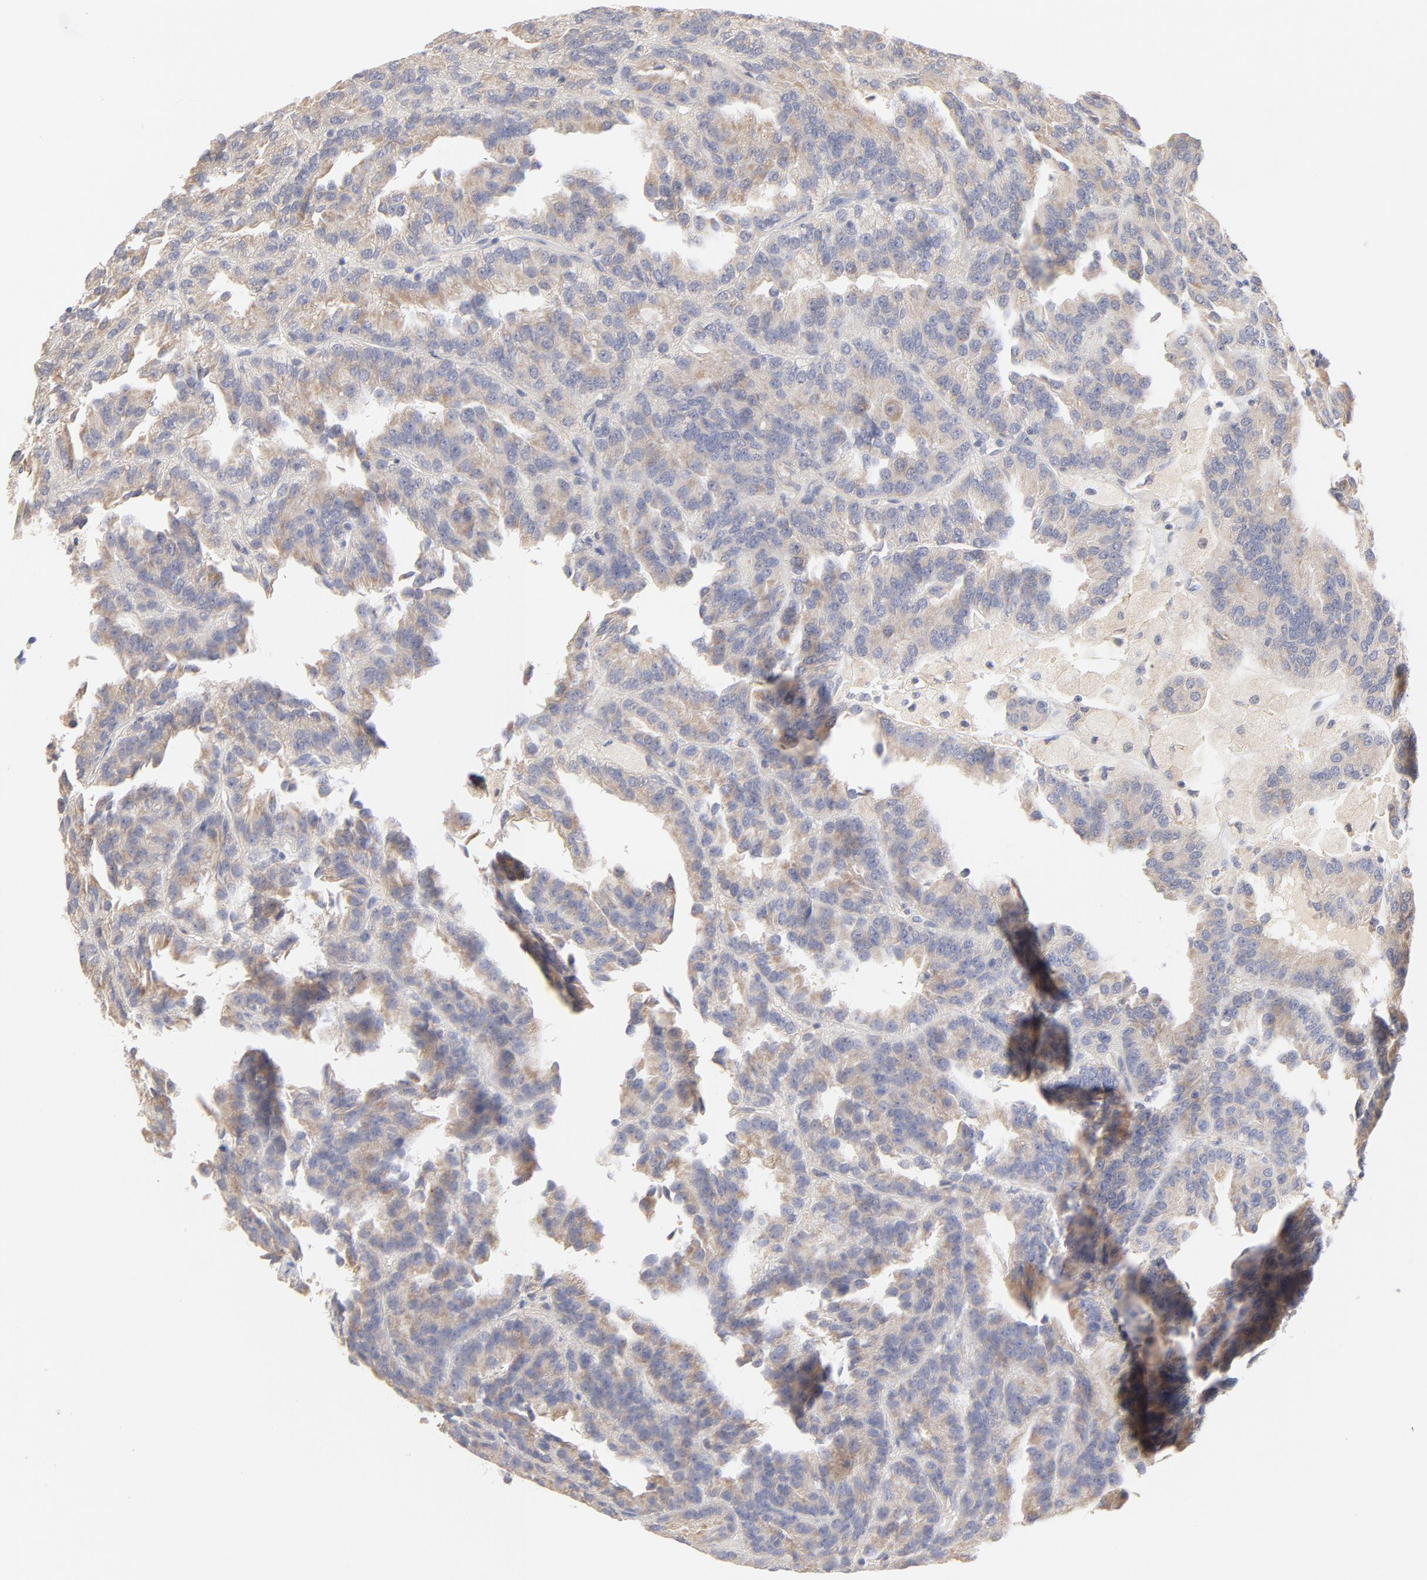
{"staining": {"intensity": "weak", "quantity": ">75%", "location": "cytoplasmic/membranous"}, "tissue": "renal cancer", "cell_type": "Tumor cells", "image_type": "cancer", "snomed": [{"axis": "morphology", "description": "Adenocarcinoma, NOS"}, {"axis": "topography", "description": "Kidney"}], "caption": "Brown immunohistochemical staining in human renal cancer (adenocarcinoma) displays weak cytoplasmic/membranous expression in about >75% of tumor cells. Nuclei are stained in blue.", "gene": "MTERF2", "patient": {"sex": "male", "age": 46}}